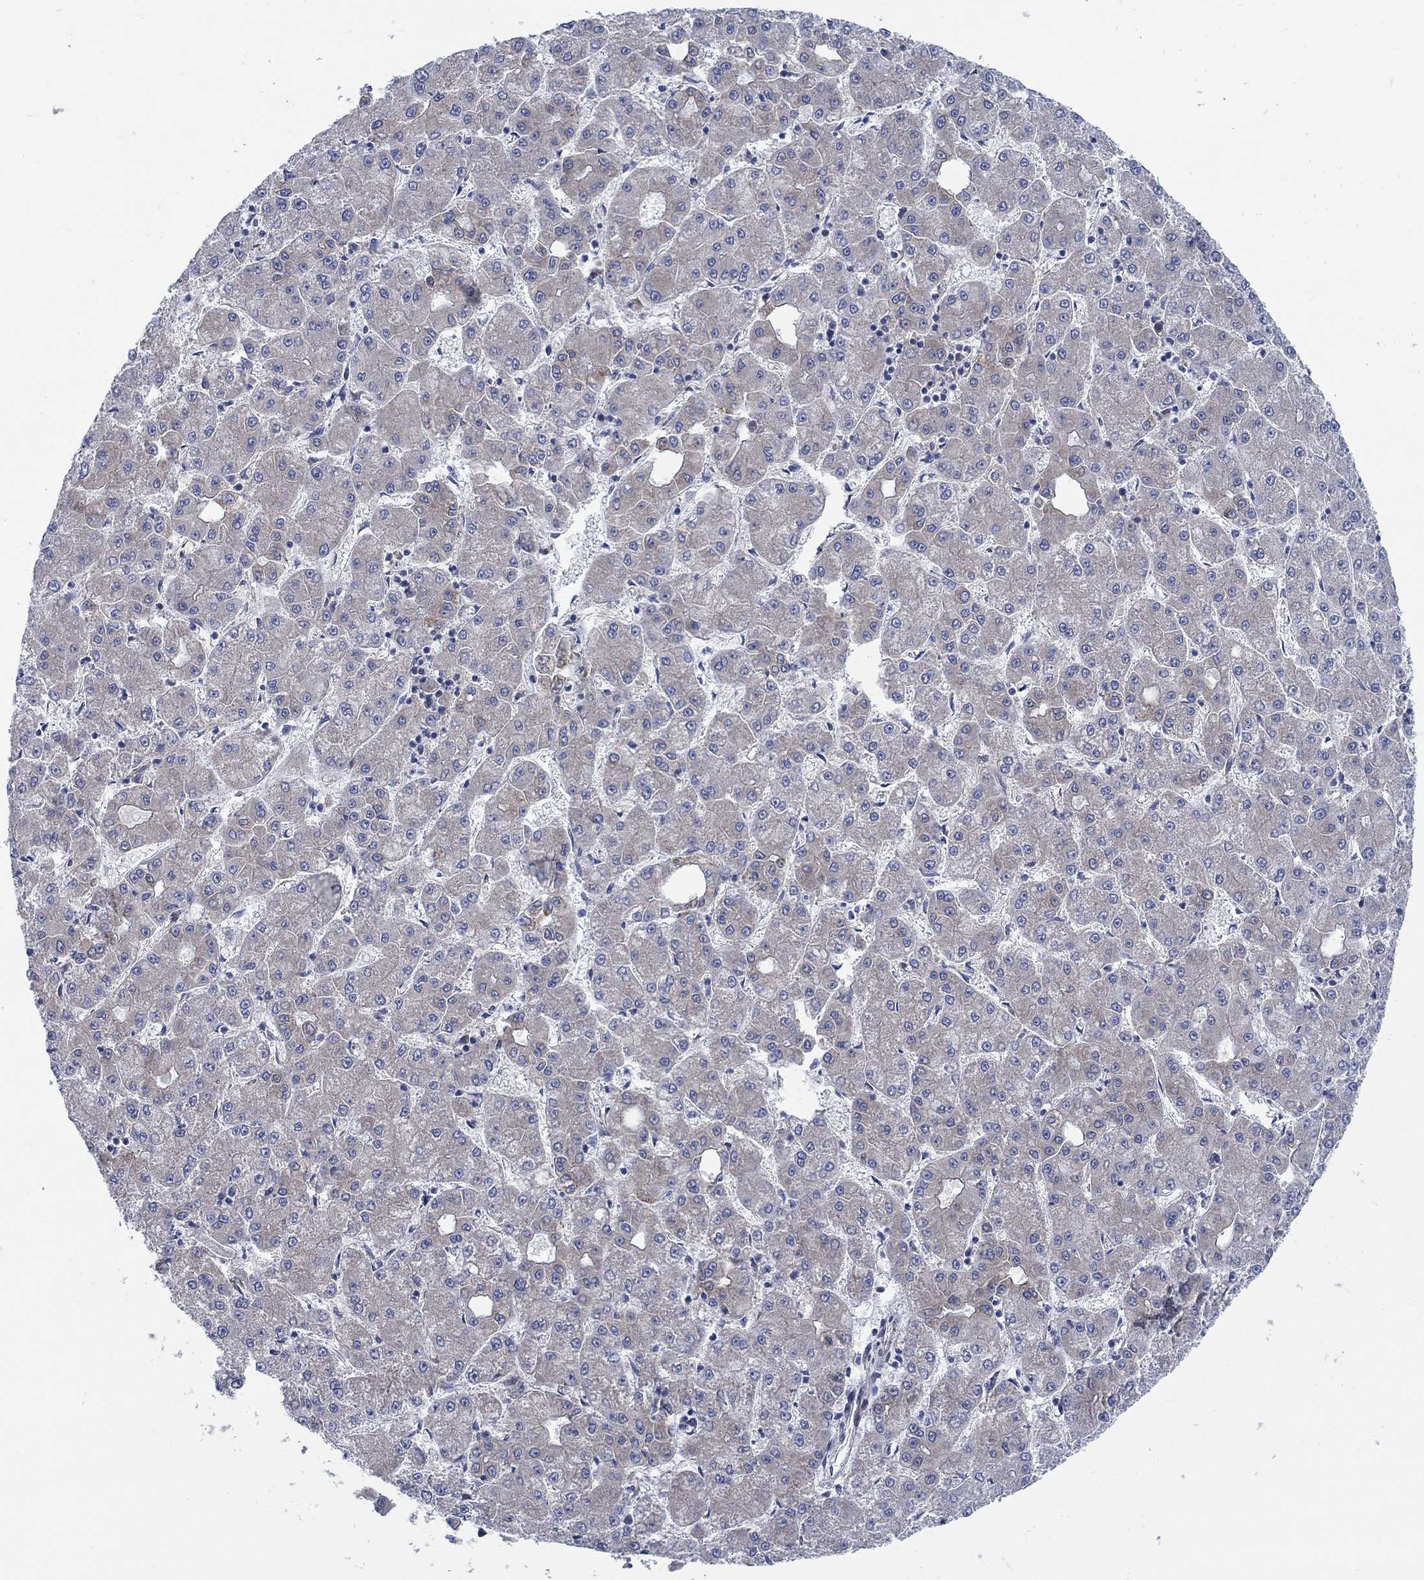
{"staining": {"intensity": "weak", "quantity": "<25%", "location": "cytoplasmic/membranous"}, "tissue": "liver cancer", "cell_type": "Tumor cells", "image_type": "cancer", "snomed": [{"axis": "morphology", "description": "Carcinoma, Hepatocellular, NOS"}, {"axis": "topography", "description": "Liver"}], "caption": "A histopathology image of human liver cancer (hepatocellular carcinoma) is negative for staining in tumor cells. The staining is performed using DAB (3,3'-diaminobenzidine) brown chromogen with nuclei counter-stained in using hematoxylin.", "gene": "TMEM59", "patient": {"sex": "male", "age": 73}}